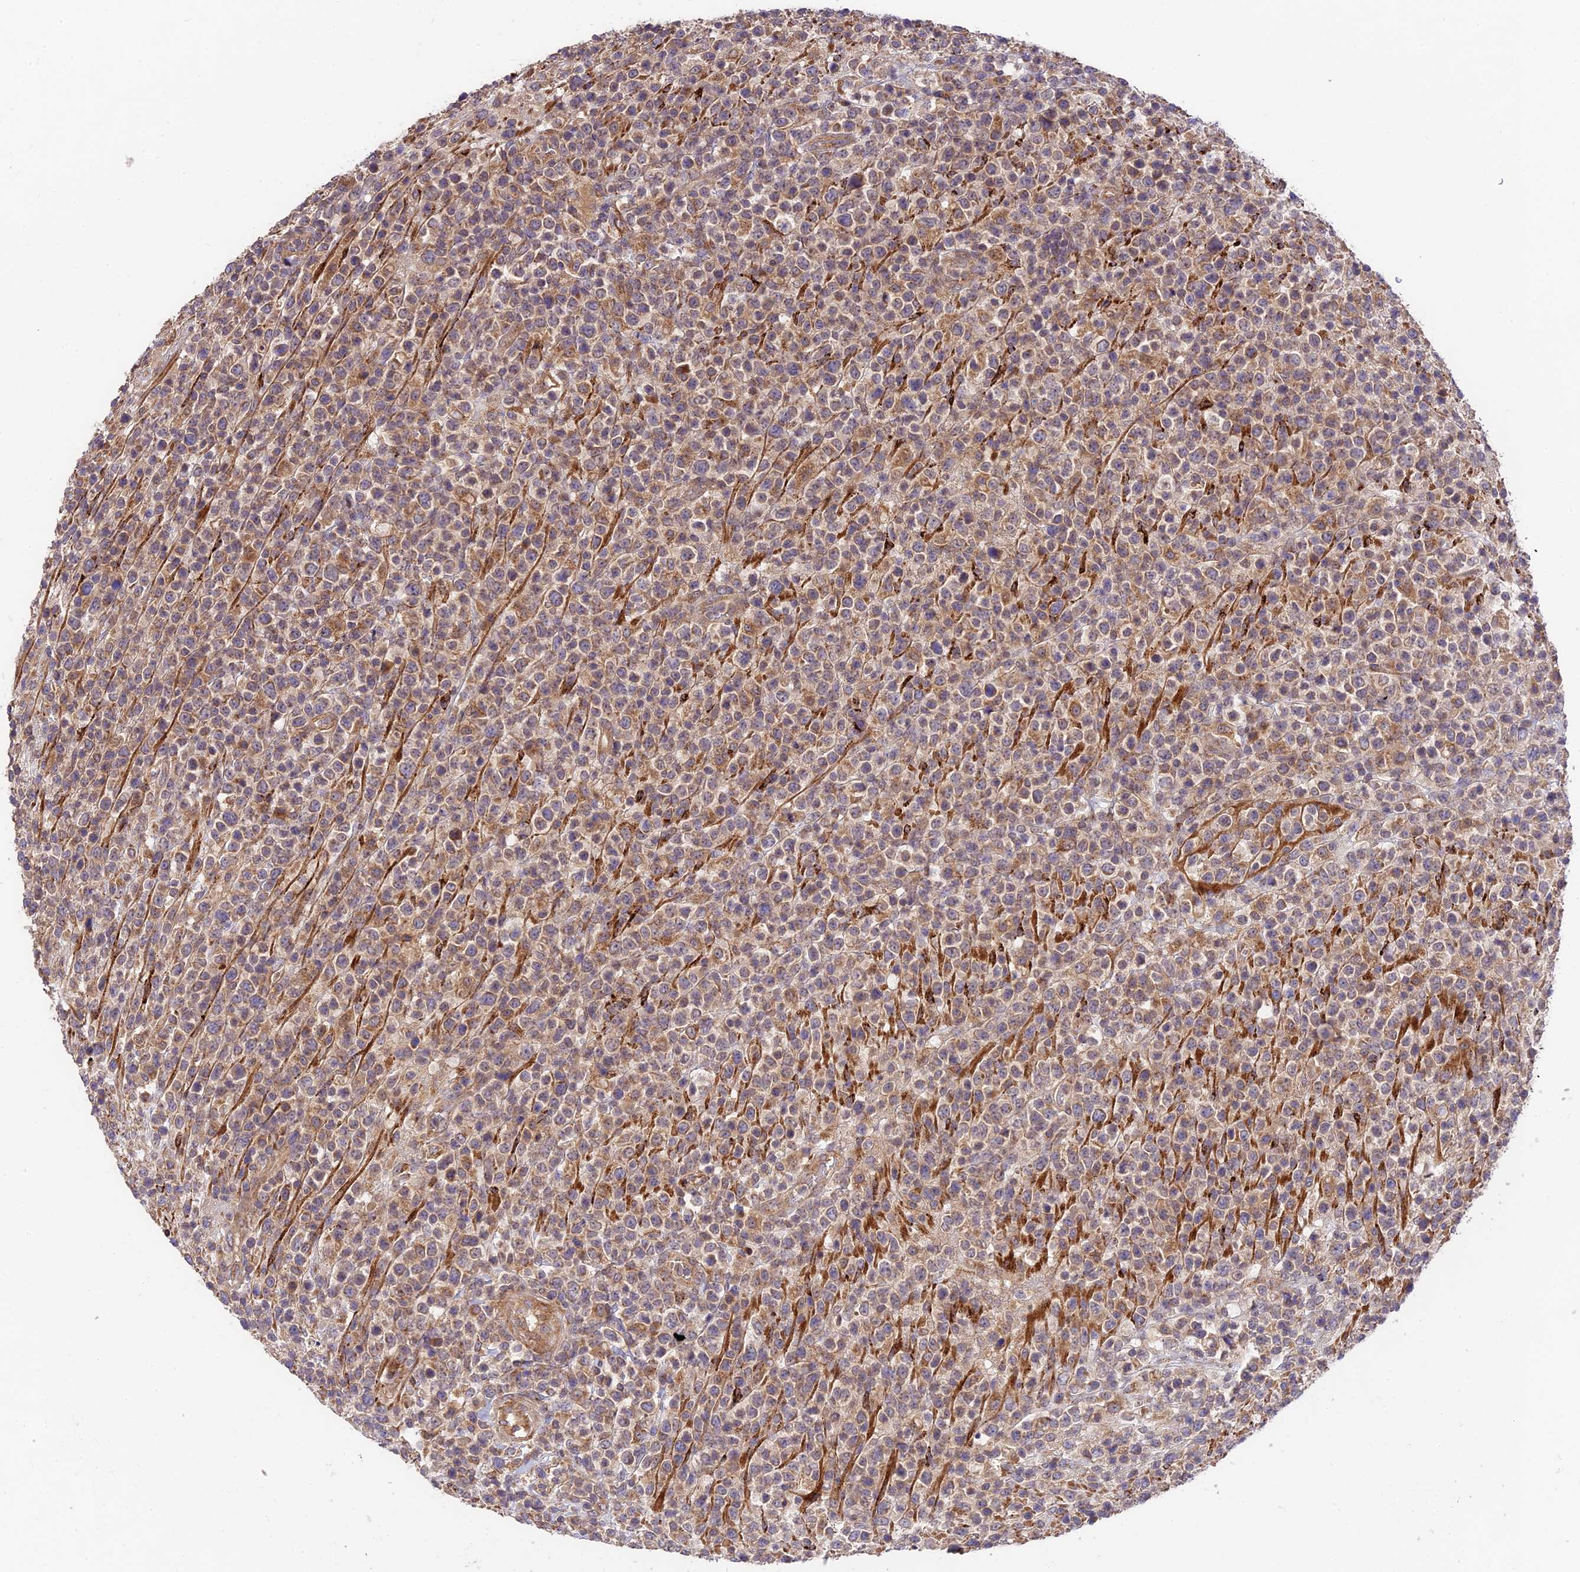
{"staining": {"intensity": "weak", "quantity": "25%-75%", "location": "cytoplasmic/membranous"}, "tissue": "lymphoma", "cell_type": "Tumor cells", "image_type": "cancer", "snomed": [{"axis": "morphology", "description": "Malignant lymphoma, non-Hodgkin's type, High grade"}, {"axis": "topography", "description": "Colon"}], "caption": "Lymphoma stained with immunohistochemistry (IHC) exhibits weak cytoplasmic/membranous expression in approximately 25%-75% of tumor cells. Nuclei are stained in blue.", "gene": "C3orf20", "patient": {"sex": "female", "age": 53}}